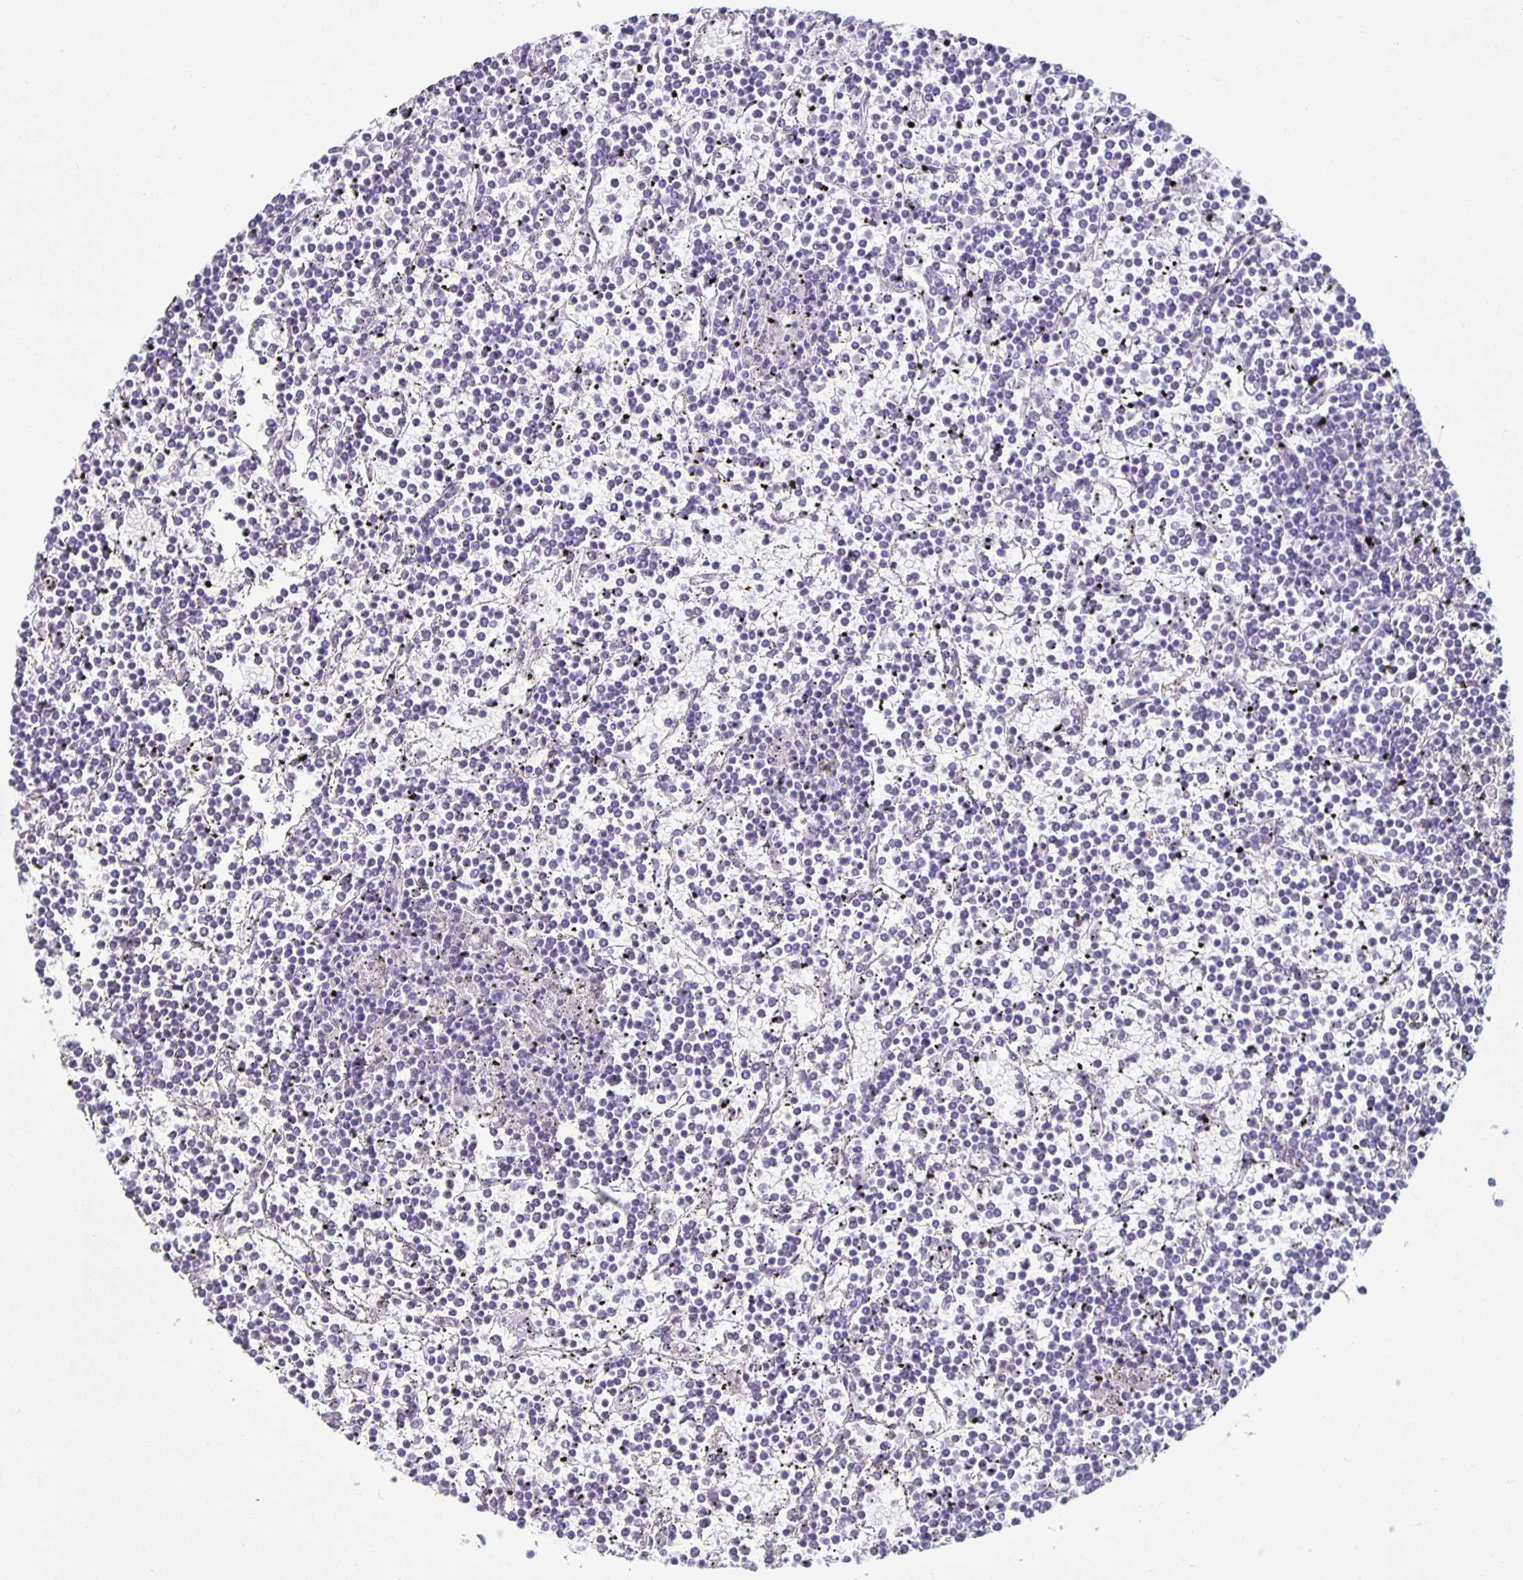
{"staining": {"intensity": "negative", "quantity": "none", "location": "none"}, "tissue": "lymphoma", "cell_type": "Tumor cells", "image_type": "cancer", "snomed": [{"axis": "morphology", "description": "Malignant lymphoma, non-Hodgkin's type, Low grade"}, {"axis": "topography", "description": "Spleen"}], "caption": "Lymphoma was stained to show a protein in brown. There is no significant staining in tumor cells.", "gene": "TPPP", "patient": {"sex": "female", "age": 19}}